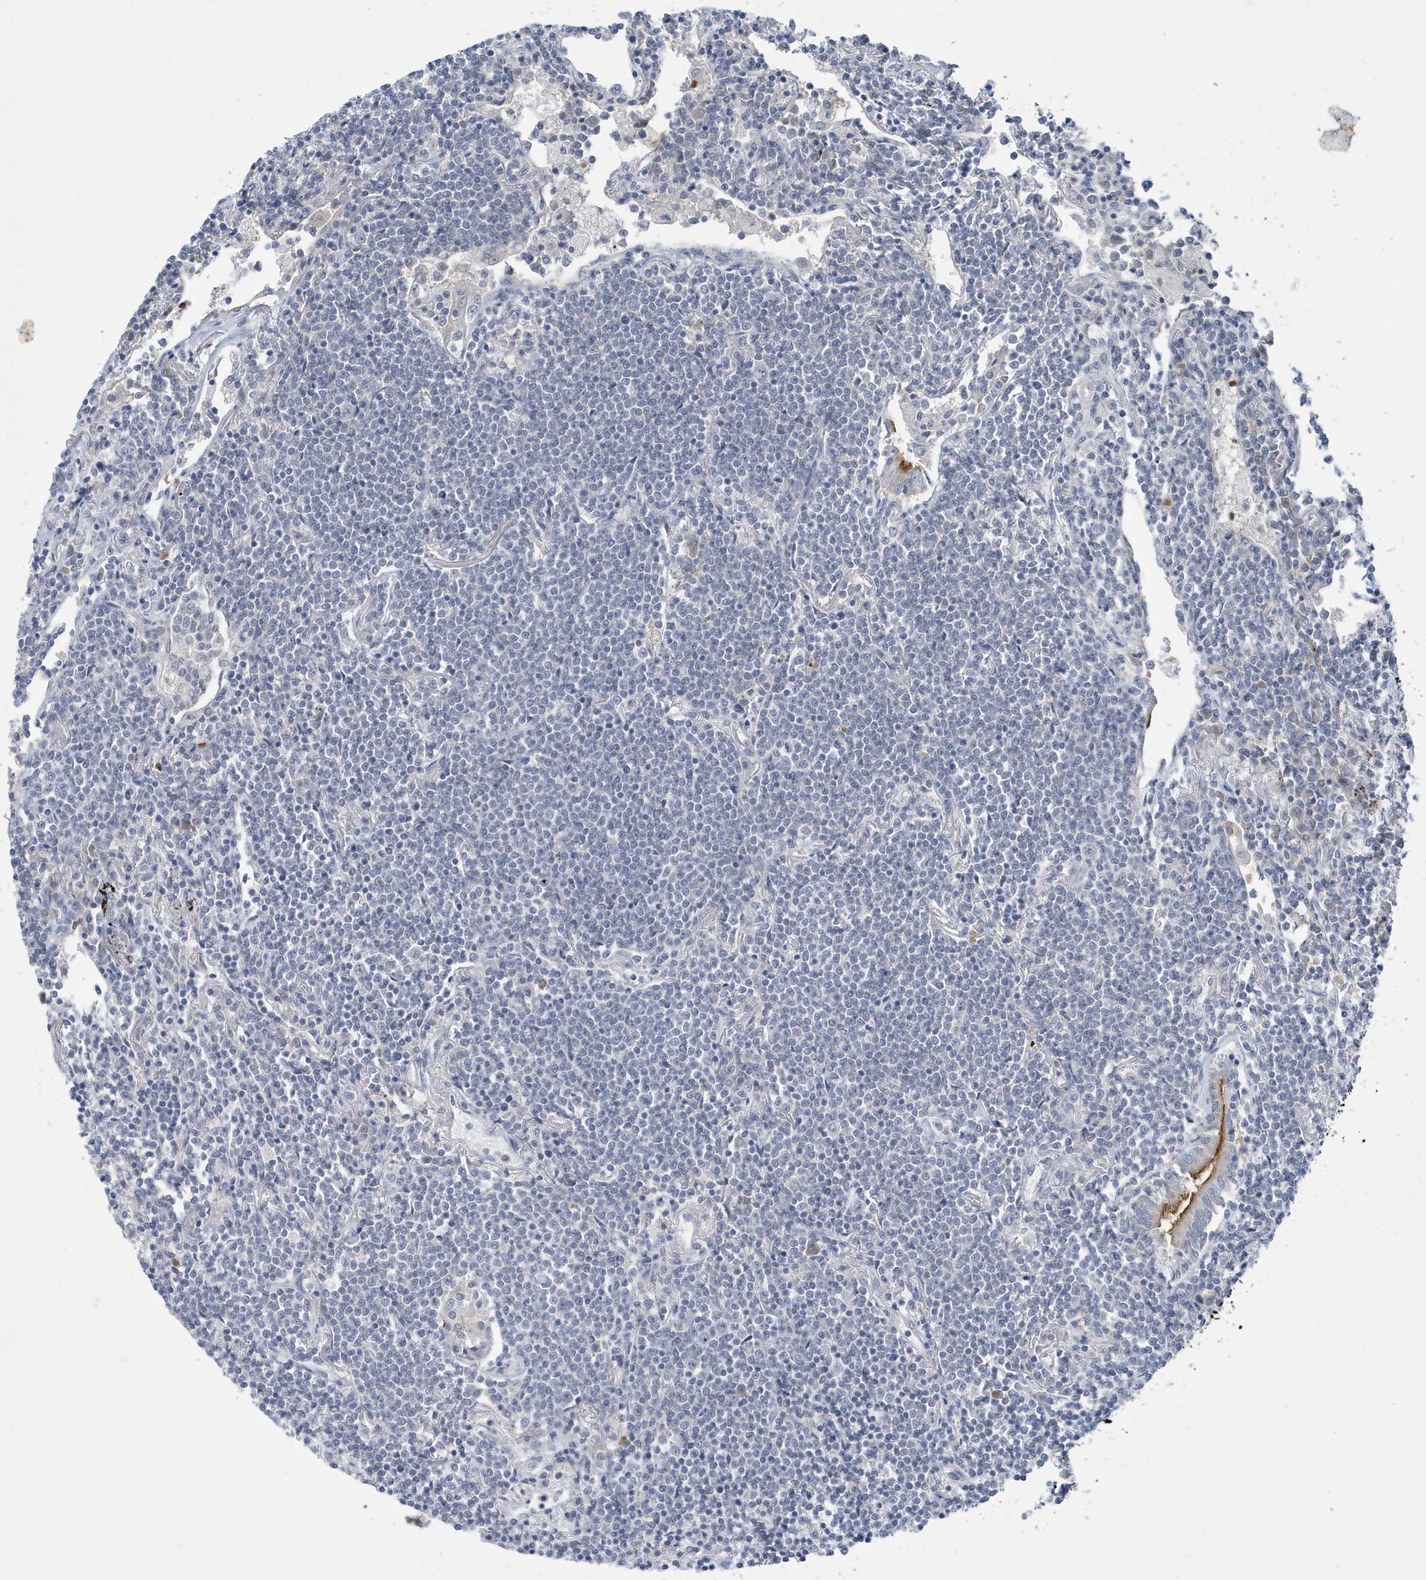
{"staining": {"intensity": "negative", "quantity": "none", "location": "none"}, "tissue": "lymphoma", "cell_type": "Tumor cells", "image_type": "cancer", "snomed": [{"axis": "morphology", "description": "Malignant lymphoma, non-Hodgkin's type, Low grade"}, {"axis": "topography", "description": "Lung"}], "caption": "DAB immunohistochemical staining of lymphoma shows no significant expression in tumor cells. (DAB (3,3'-diaminobenzidine) immunohistochemistry (IHC) visualized using brightfield microscopy, high magnification).", "gene": "ZNF654", "patient": {"sex": "female", "age": 71}}